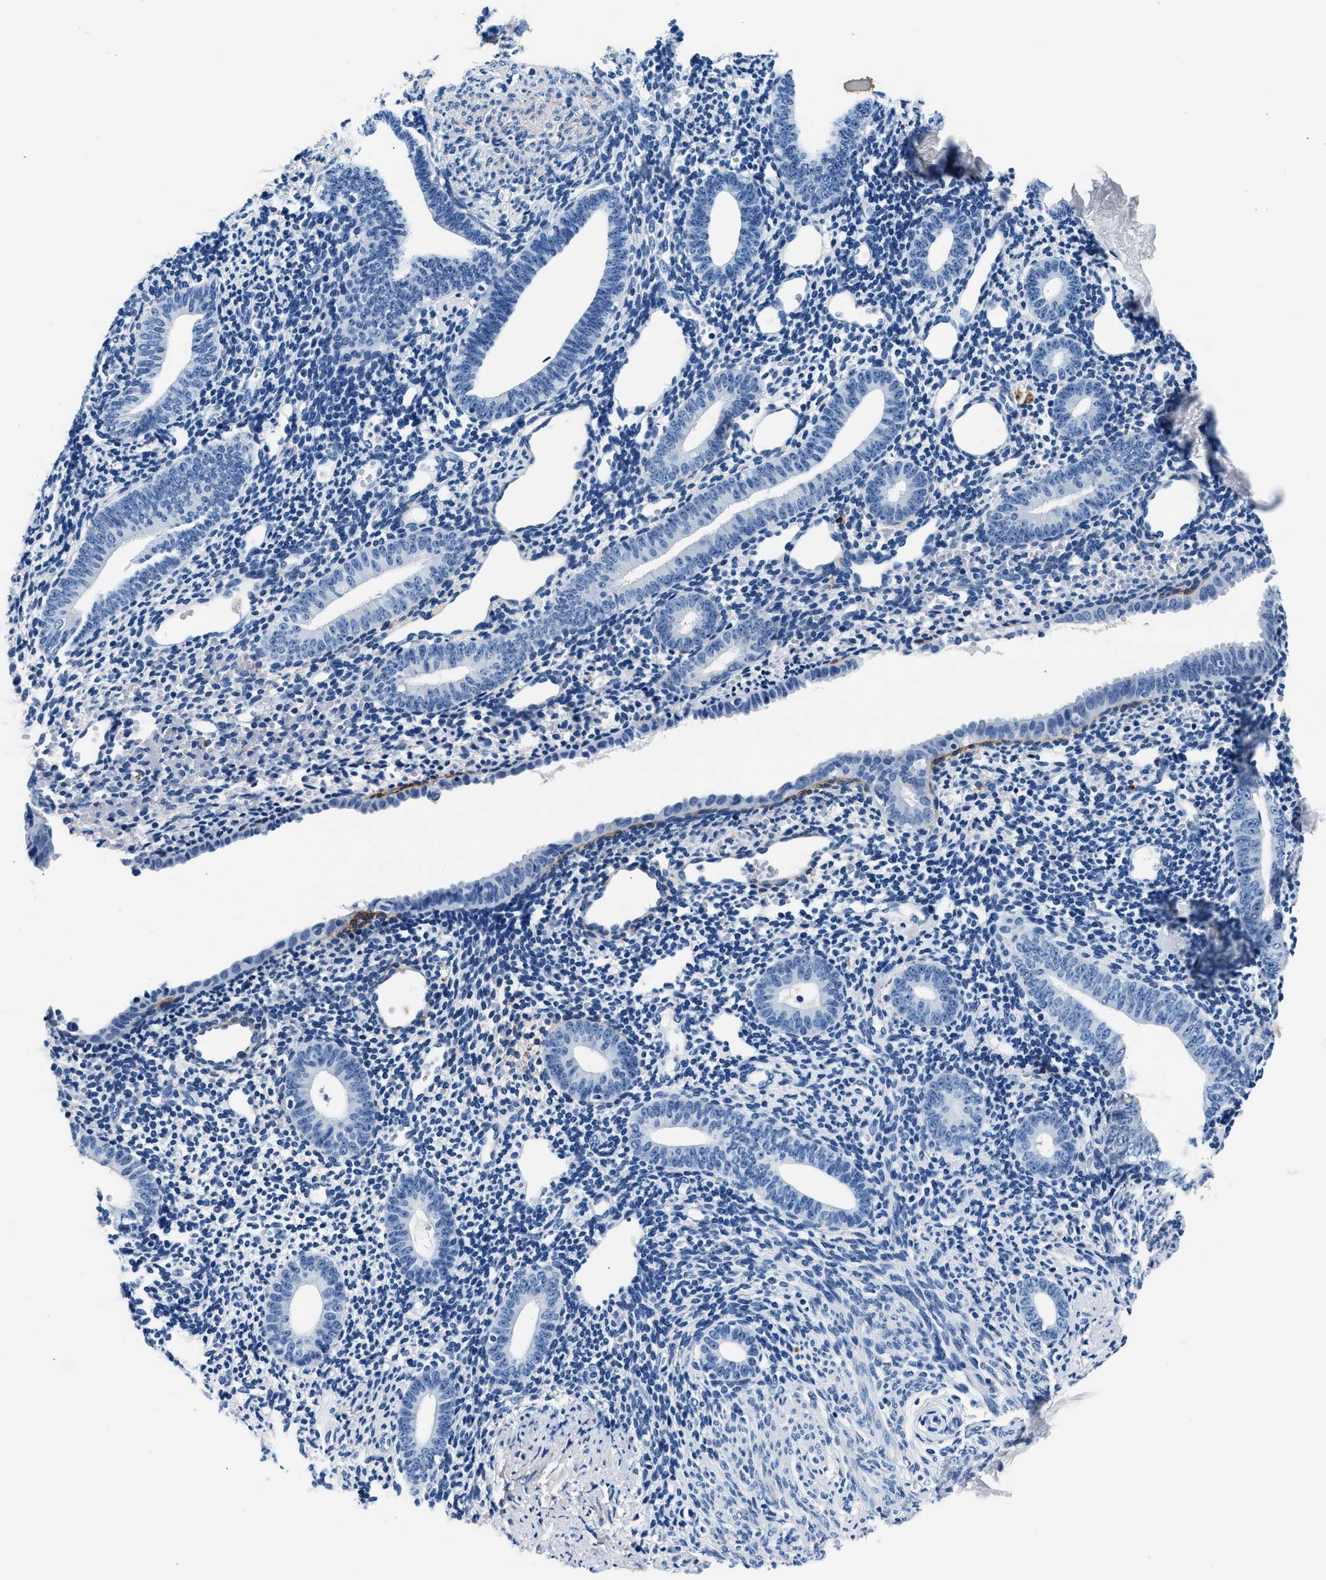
{"staining": {"intensity": "negative", "quantity": "none", "location": "none"}, "tissue": "endometrium", "cell_type": "Cells in endometrial stroma", "image_type": "normal", "snomed": [{"axis": "morphology", "description": "Normal tissue, NOS"}, {"axis": "topography", "description": "Endometrium"}], "caption": "Immunohistochemical staining of unremarkable endometrium demonstrates no significant positivity in cells in endometrial stroma.", "gene": "TNR", "patient": {"sex": "female", "age": 50}}